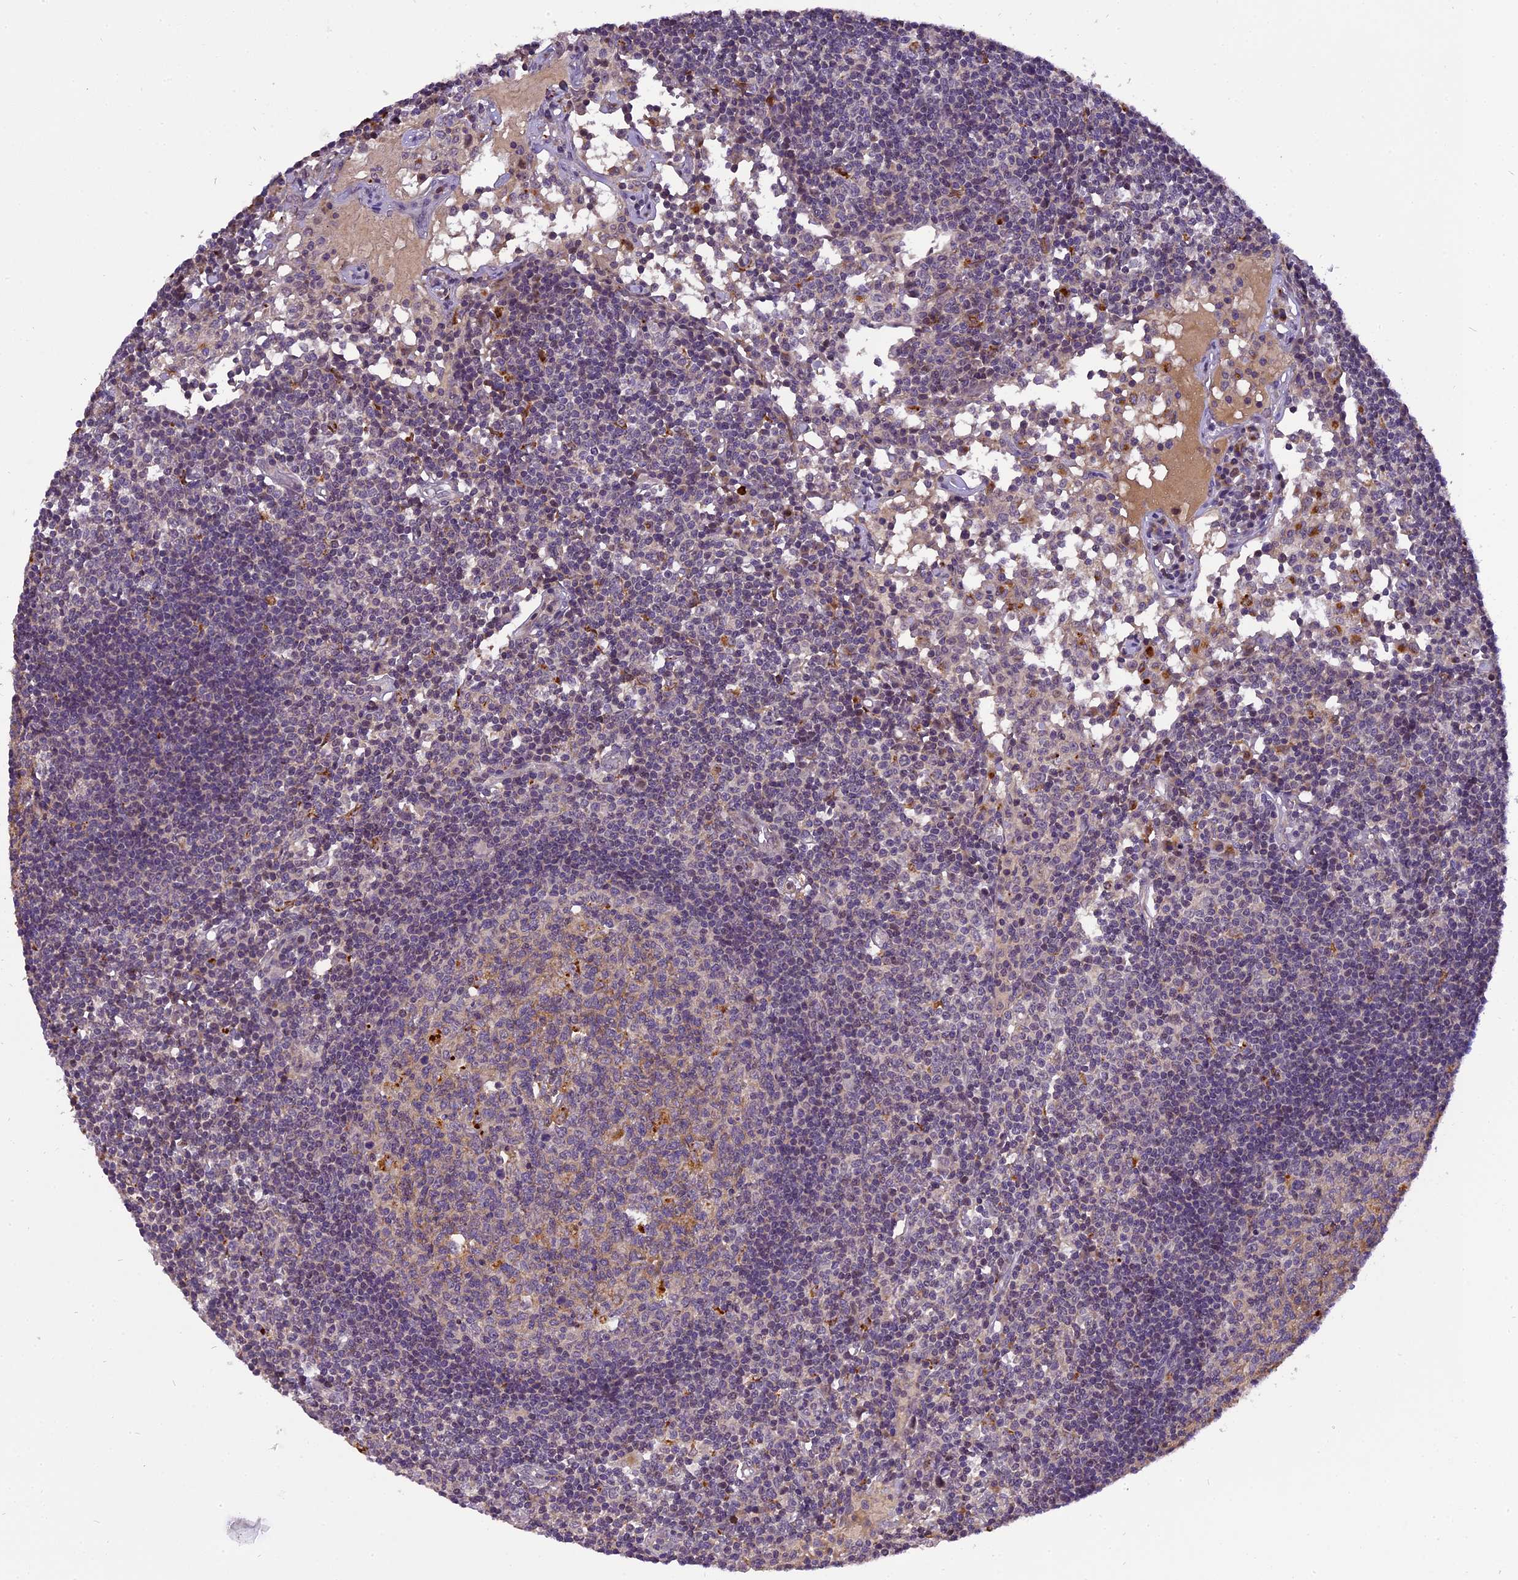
{"staining": {"intensity": "strong", "quantity": "<25%", "location": "cytoplasmic/membranous"}, "tissue": "lymph node", "cell_type": "Germinal center cells", "image_type": "normal", "snomed": [{"axis": "morphology", "description": "Normal tissue, NOS"}, {"axis": "topography", "description": "Lymph node"}], "caption": "Protein staining of benign lymph node reveals strong cytoplasmic/membranous expression in approximately <25% of germinal center cells. The staining is performed using DAB brown chromogen to label protein expression. The nuclei are counter-stained blue using hematoxylin.", "gene": "FNIP2", "patient": {"sex": "female", "age": 55}}